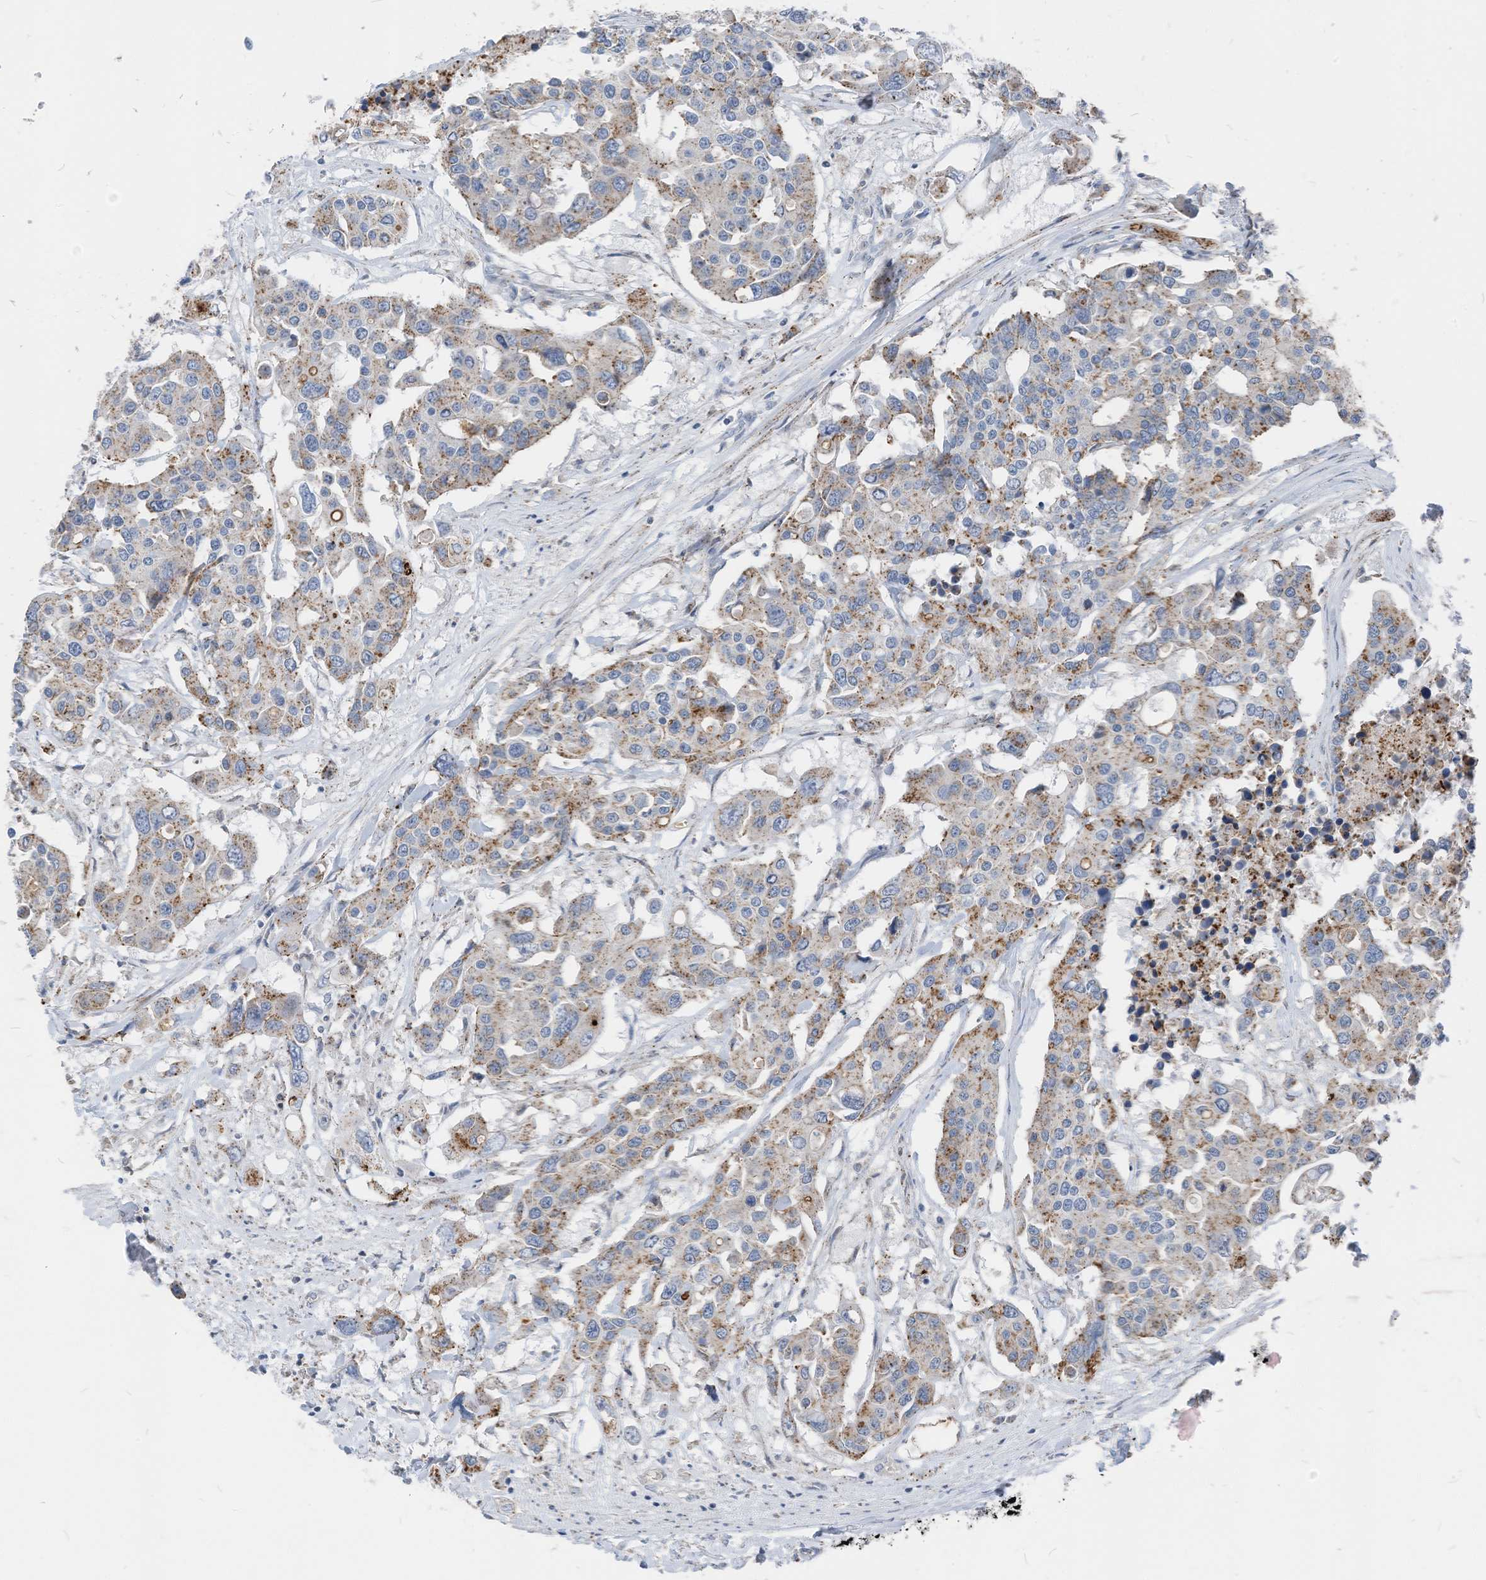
{"staining": {"intensity": "weak", "quantity": ">75%", "location": "cytoplasmic/membranous"}, "tissue": "colorectal cancer", "cell_type": "Tumor cells", "image_type": "cancer", "snomed": [{"axis": "morphology", "description": "Adenocarcinoma, NOS"}, {"axis": "topography", "description": "Colon"}], "caption": "Protein staining of colorectal adenocarcinoma tissue displays weak cytoplasmic/membranous expression in about >75% of tumor cells.", "gene": "CHMP2B", "patient": {"sex": "male", "age": 77}}